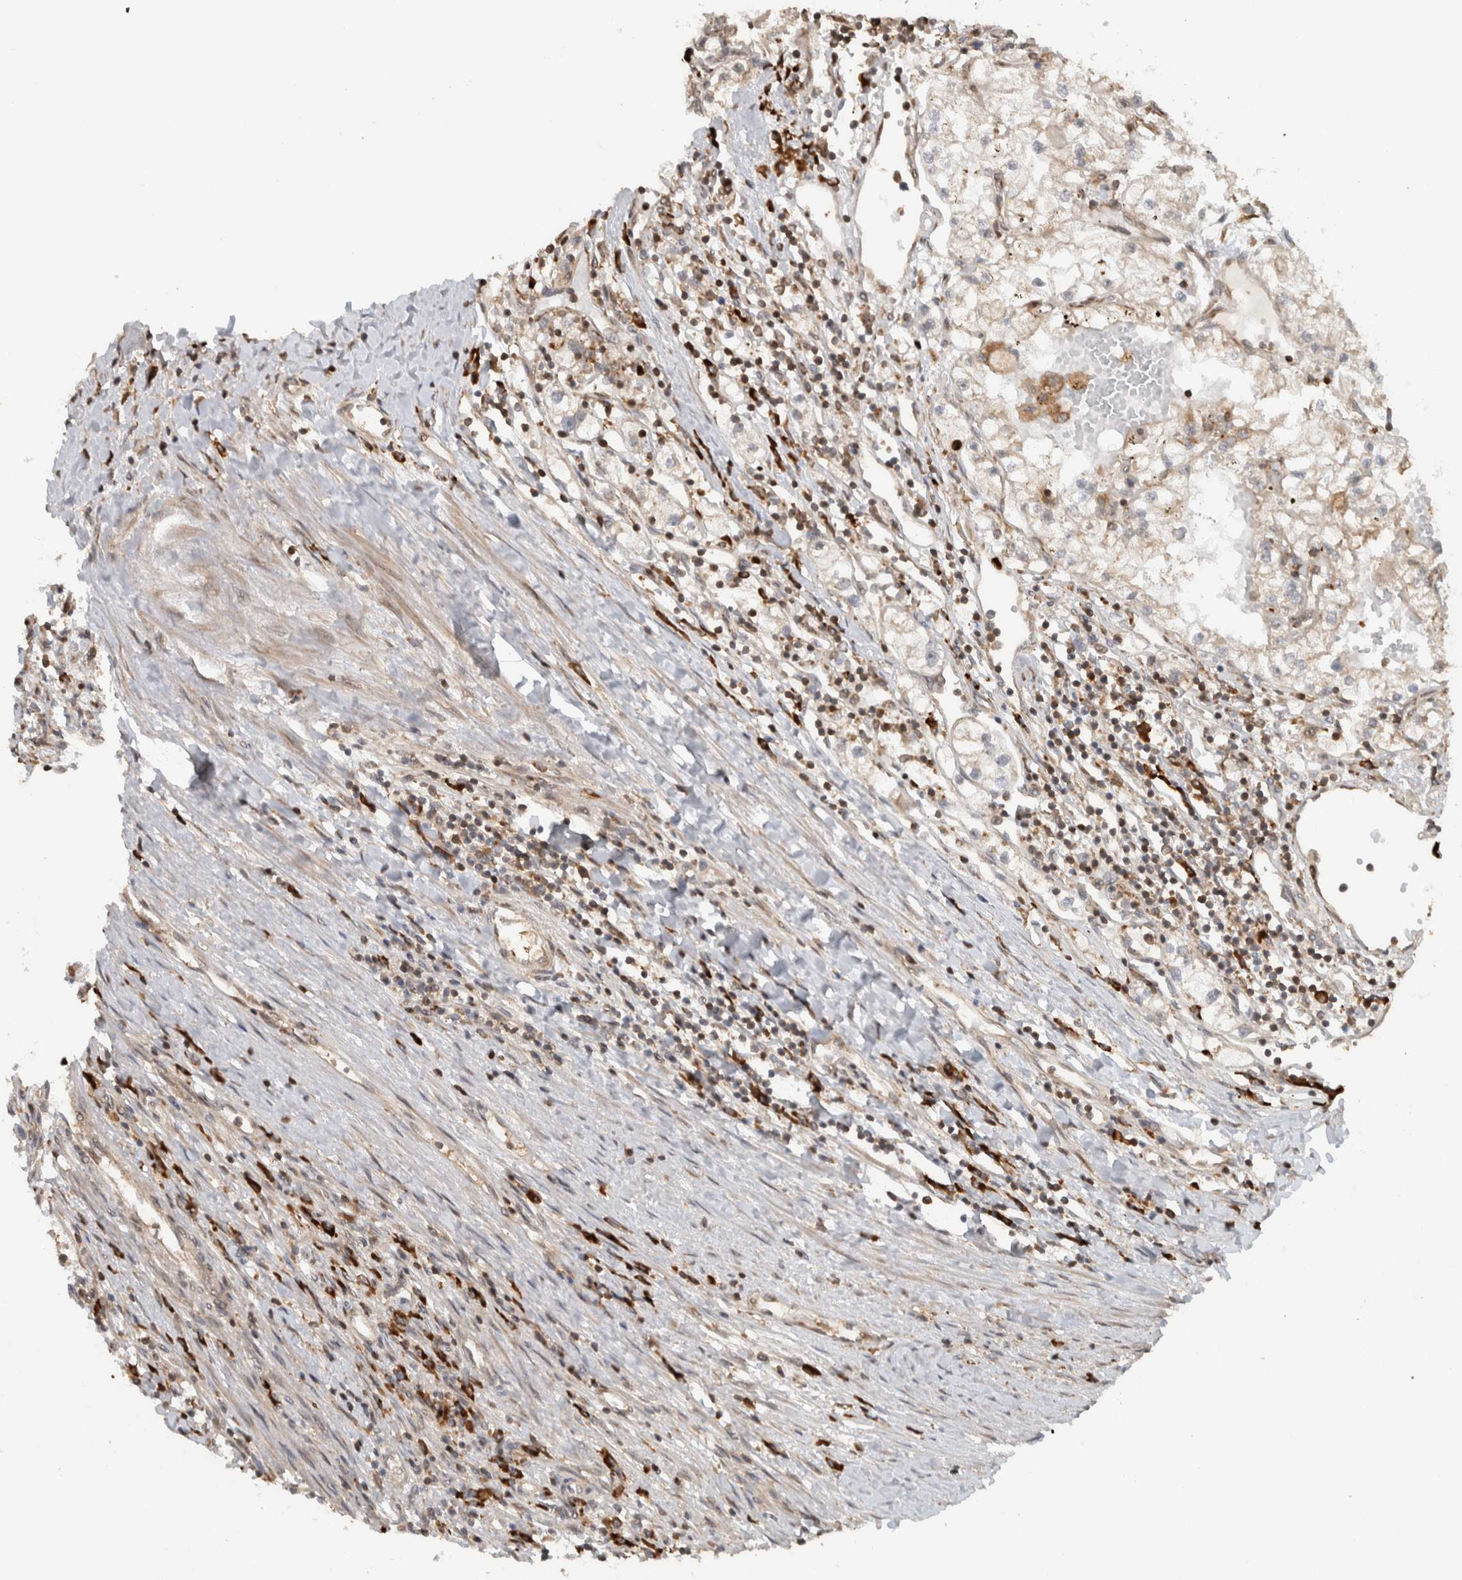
{"staining": {"intensity": "weak", "quantity": "<25%", "location": "cytoplasmic/membranous"}, "tissue": "renal cancer", "cell_type": "Tumor cells", "image_type": "cancer", "snomed": [{"axis": "morphology", "description": "Adenocarcinoma, NOS"}, {"axis": "topography", "description": "Kidney"}], "caption": "This is a image of IHC staining of renal cancer (adenocarcinoma), which shows no expression in tumor cells.", "gene": "CNTROB", "patient": {"sex": "male", "age": 68}}